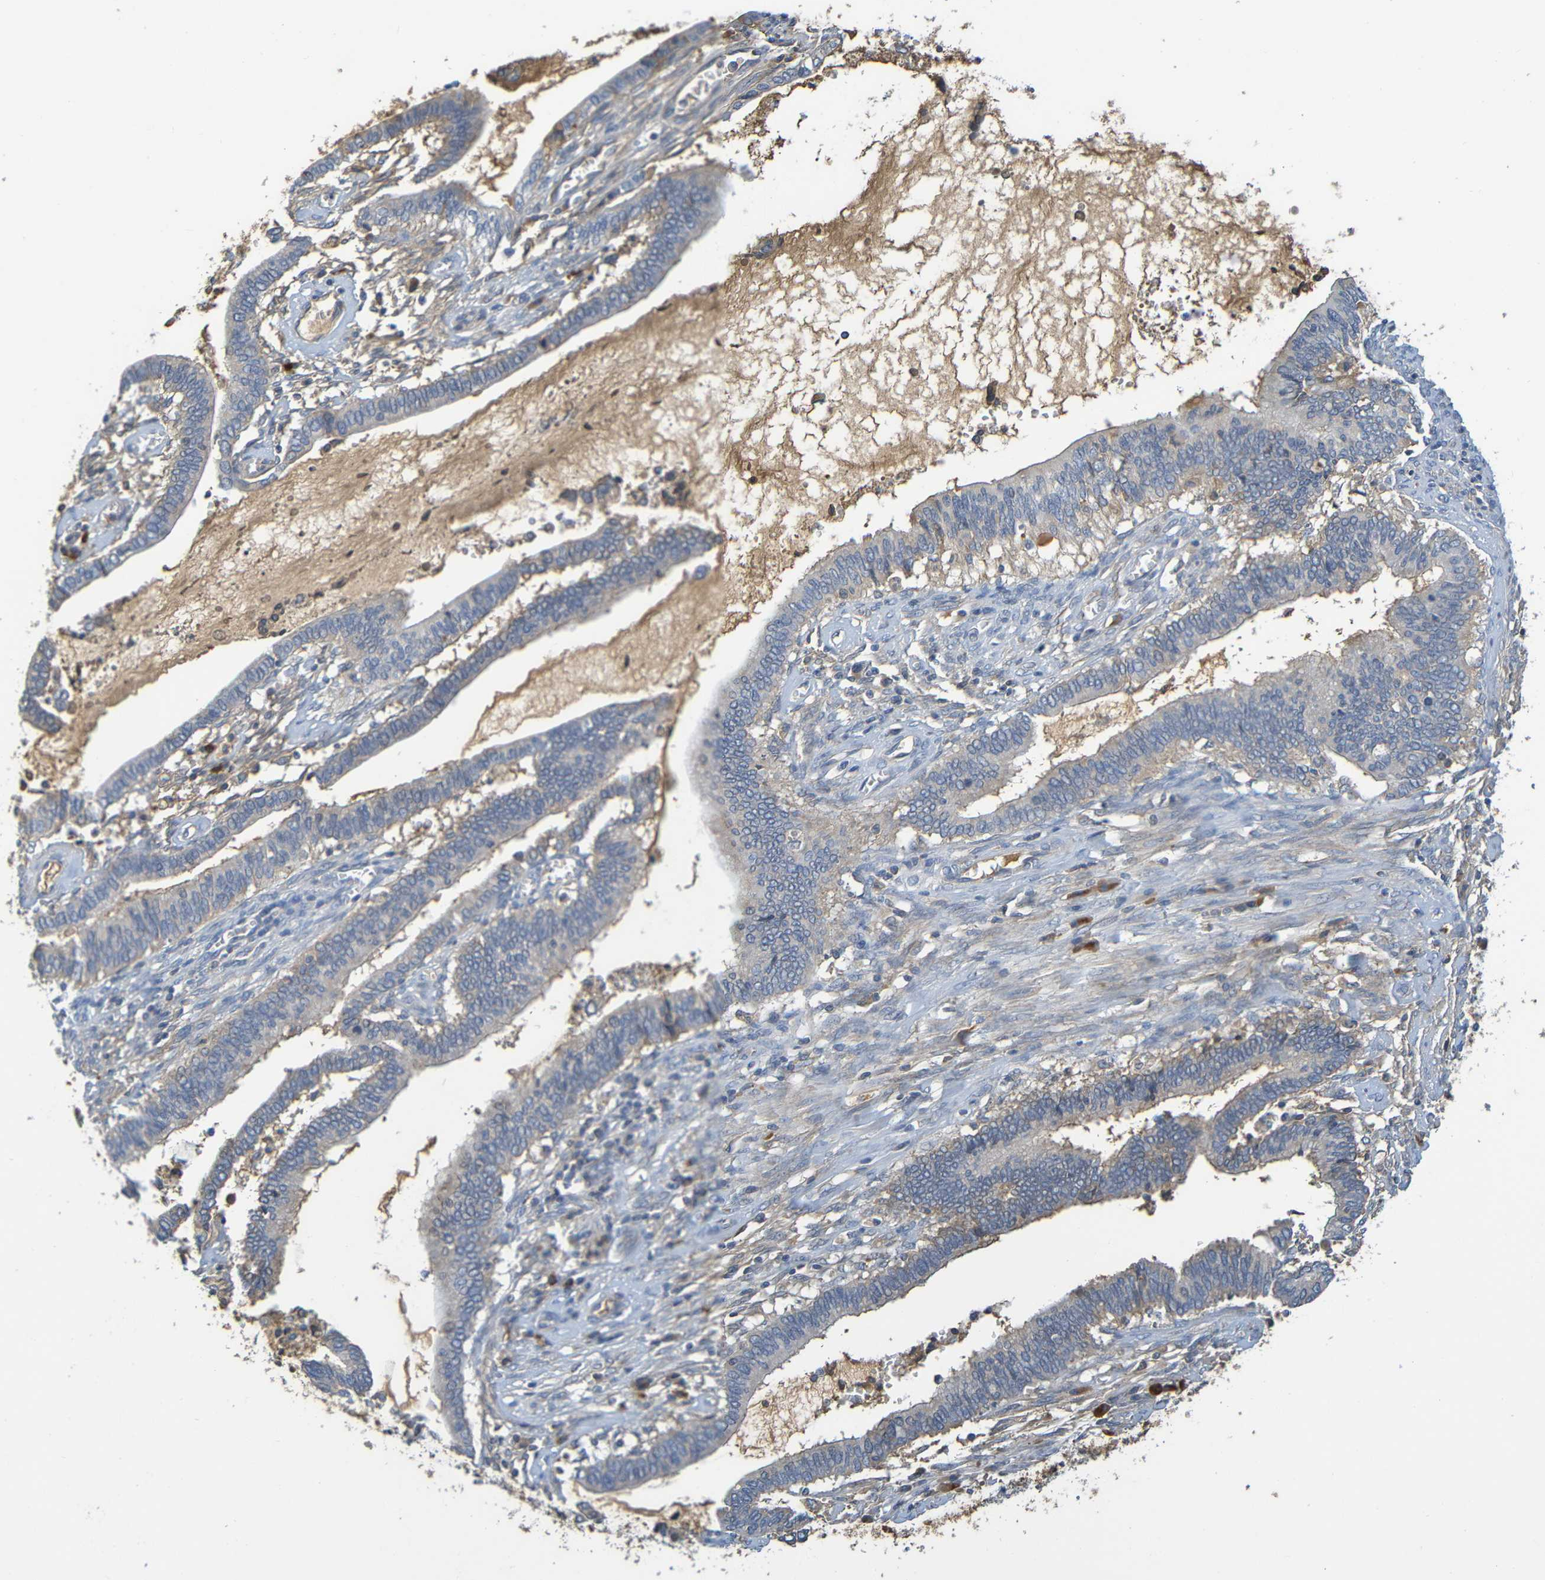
{"staining": {"intensity": "weak", "quantity": "<25%", "location": "cytoplasmic/membranous"}, "tissue": "cervical cancer", "cell_type": "Tumor cells", "image_type": "cancer", "snomed": [{"axis": "morphology", "description": "Adenocarcinoma, NOS"}, {"axis": "topography", "description": "Cervix"}], "caption": "An immunohistochemistry (IHC) photomicrograph of cervical cancer is shown. There is no staining in tumor cells of cervical cancer. (DAB (3,3'-diaminobenzidine) immunohistochemistry with hematoxylin counter stain).", "gene": "C1QA", "patient": {"sex": "female", "age": 44}}